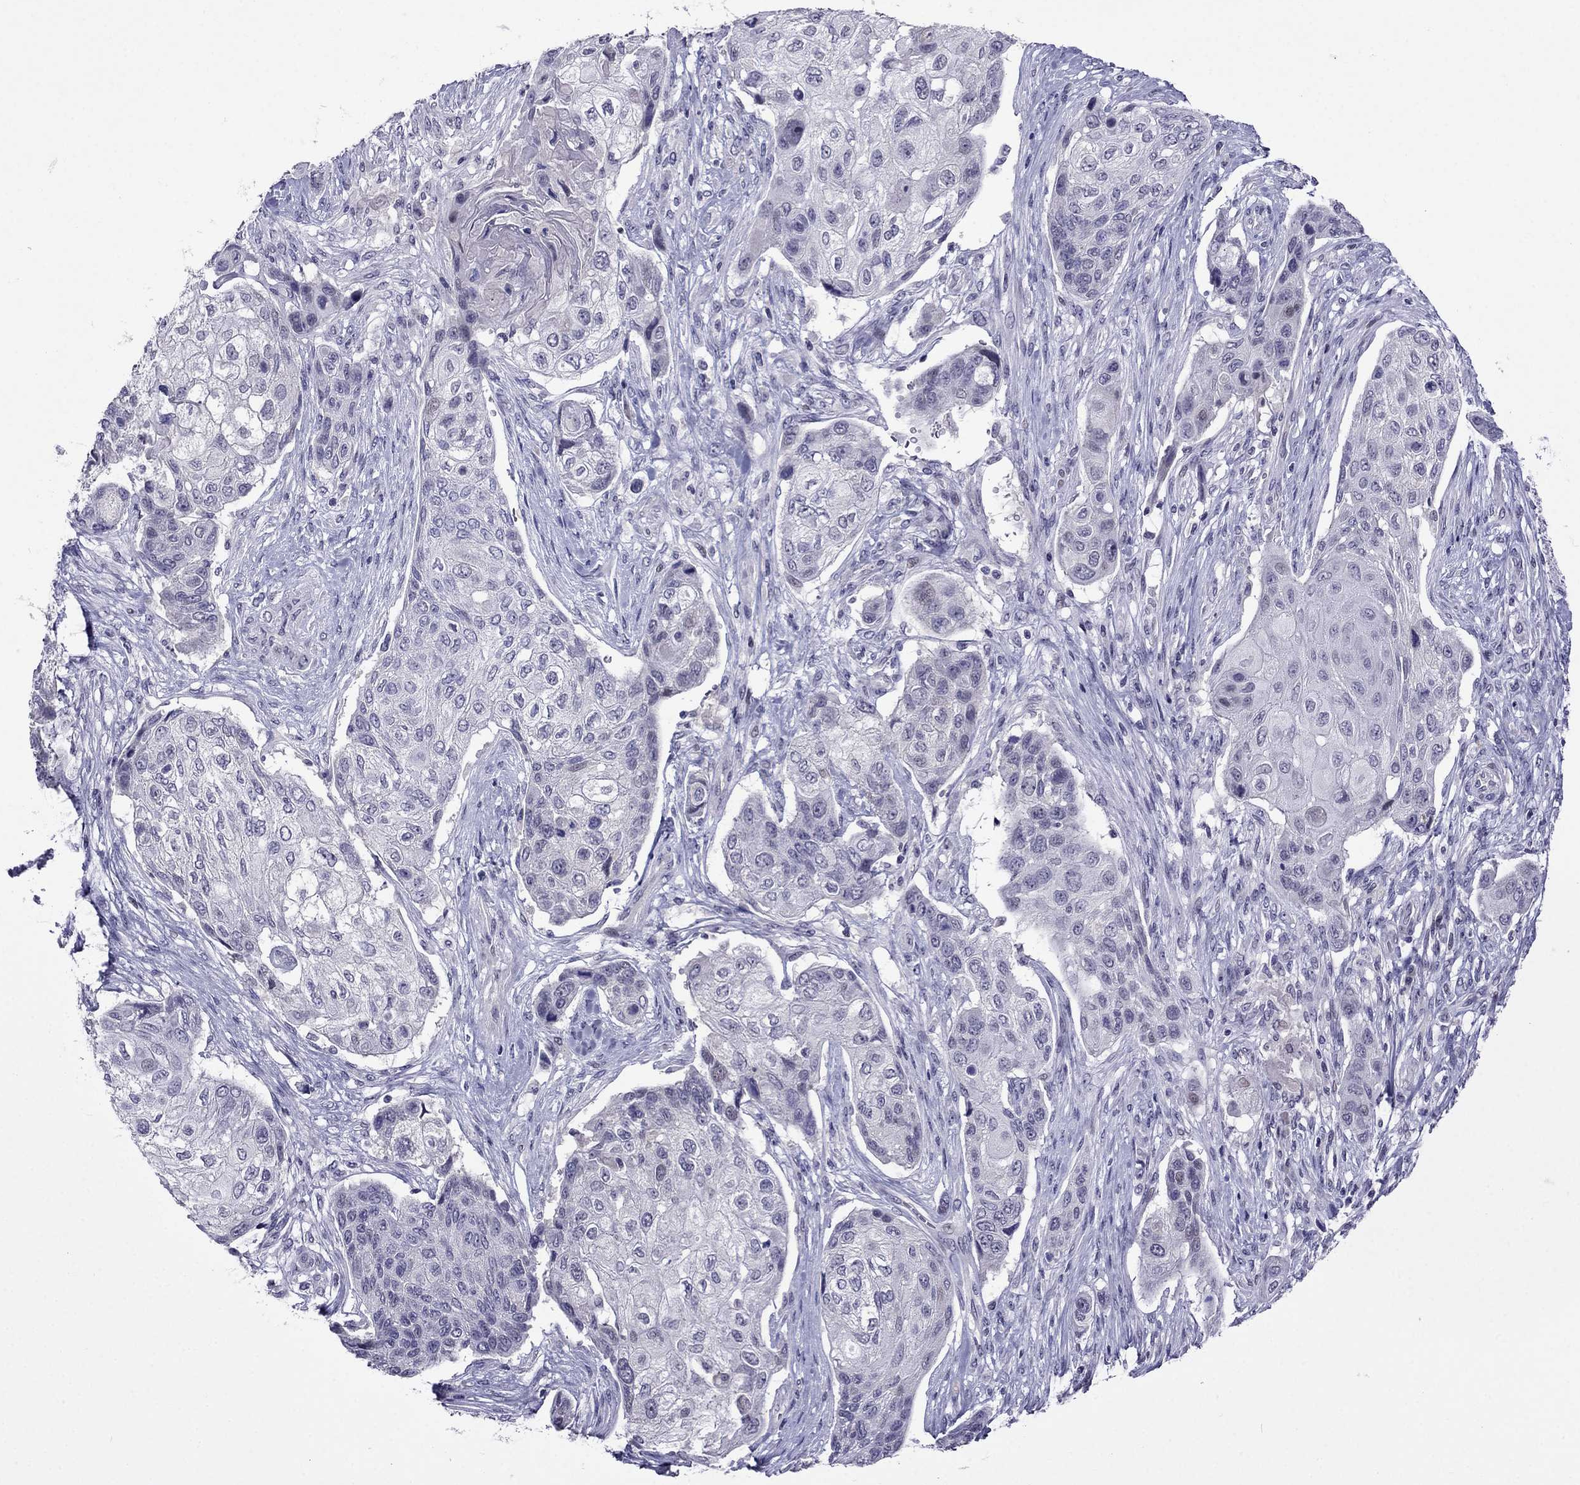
{"staining": {"intensity": "negative", "quantity": "none", "location": "none"}, "tissue": "lung cancer", "cell_type": "Tumor cells", "image_type": "cancer", "snomed": [{"axis": "morphology", "description": "Normal tissue, NOS"}, {"axis": "morphology", "description": "Squamous cell carcinoma, NOS"}, {"axis": "topography", "description": "Bronchus"}, {"axis": "topography", "description": "Lung"}], "caption": "The immunohistochemistry photomicrograph has no significant staining in tumor cells of lung cancer (squamous cell carcinoma) tissue. Brightfield microscopy of immunohistochemistry (IHC) stained with DAB (brown) and hematoxylin (blue), captured at high magnification.", "gene": "SPTBN4", "patient": {"sex": "male", "age": 69}}